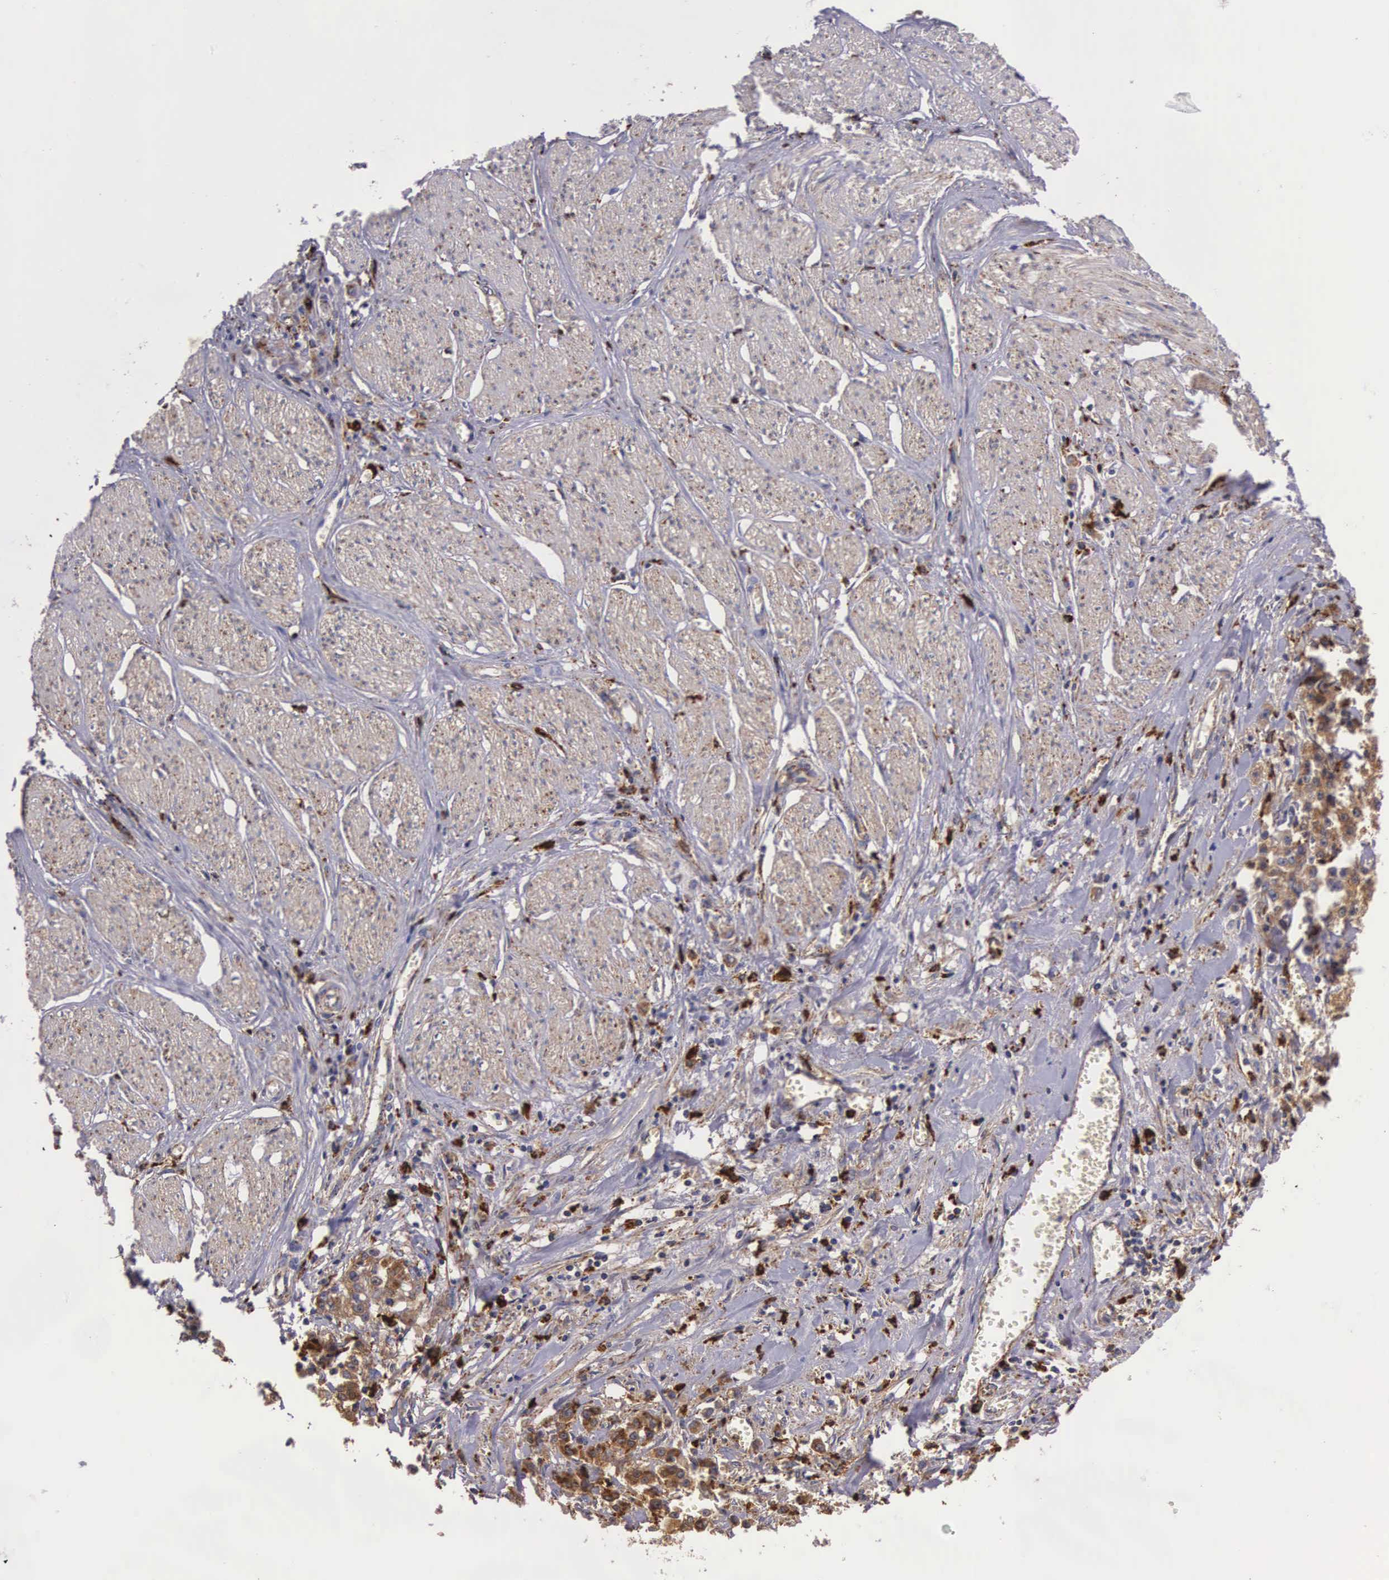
{"staining": {"intensity": "moderate", "quantity": ">75%", "location": "cytoplasmic/membranous"}, "tissue": "stomach cancer", "cell_type": "Tumor cells", "image_type": "cancer", "snomed": [{"axis": "morphology", "description": "Adenocarcinoma, NOS"}, {"axis": "topography", "description": "Stomach"}], "caption": "This is an image of IHC staining of stomach cancer (adenocarcinoma), which shows moderate expression in the cytoplasmic/membranous of tumor cells.", "gene": "NAGA", "patient": {"sex": "male", "age": 72}}